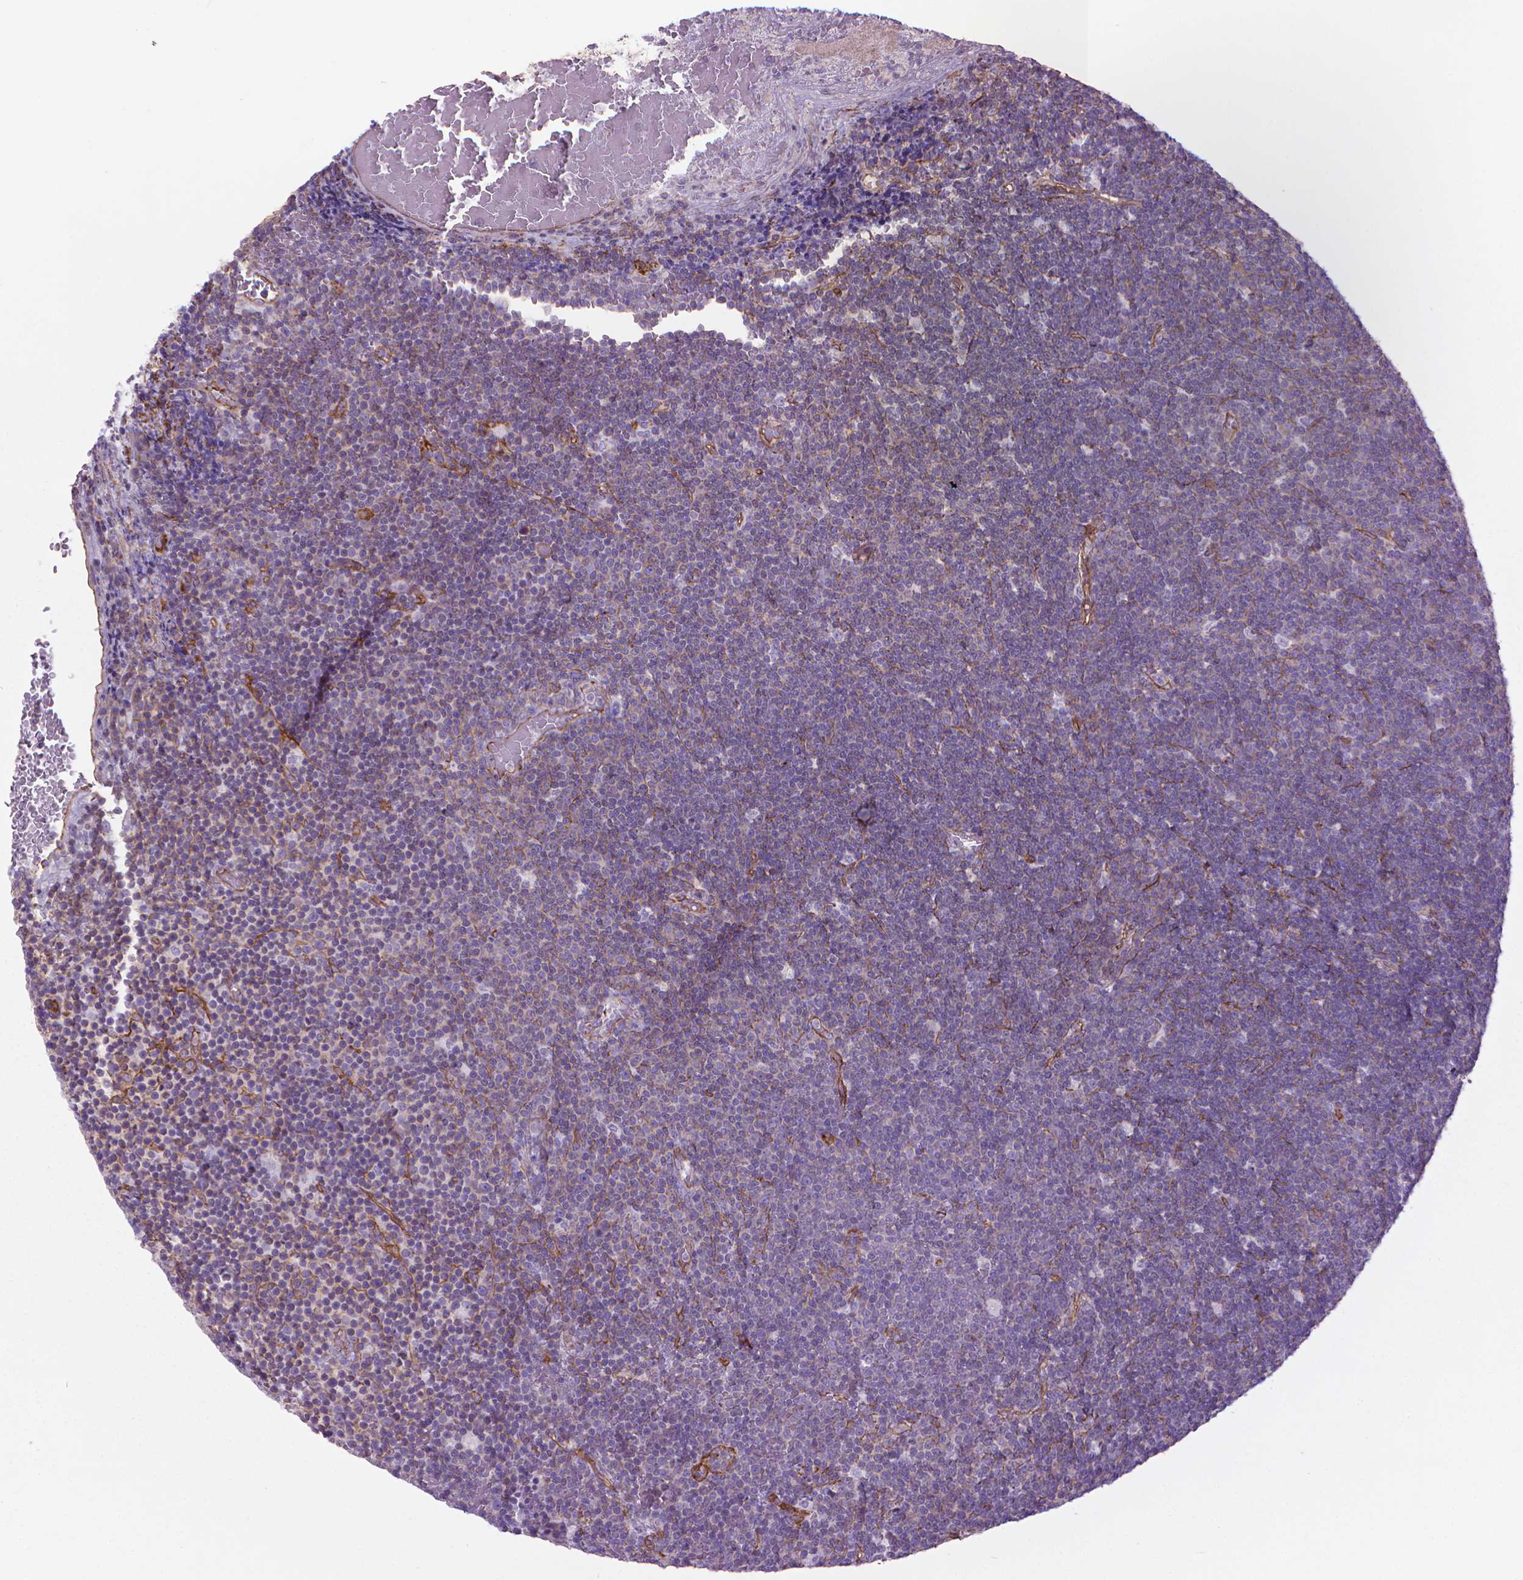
{"staining": {"intensity": "negative", "quantity": "none", "location": "none"}, "tissue": "lymphoma", "cell_type": "Tumor cells", "image_type": "cancer", "snomed": [{"axis": "morphology", "description": "Malignant lymphoma, non-Hodgkin's type, Low grade"}, {"axis": "topography", "description": "Brain"}], "caption": "There is no significant positivity in tumor cells of low-grade malignant lymphoma, non-Hodgkin's type.", "gene": "TENT5A", "patient": {"sex": "female", "age": 66}}